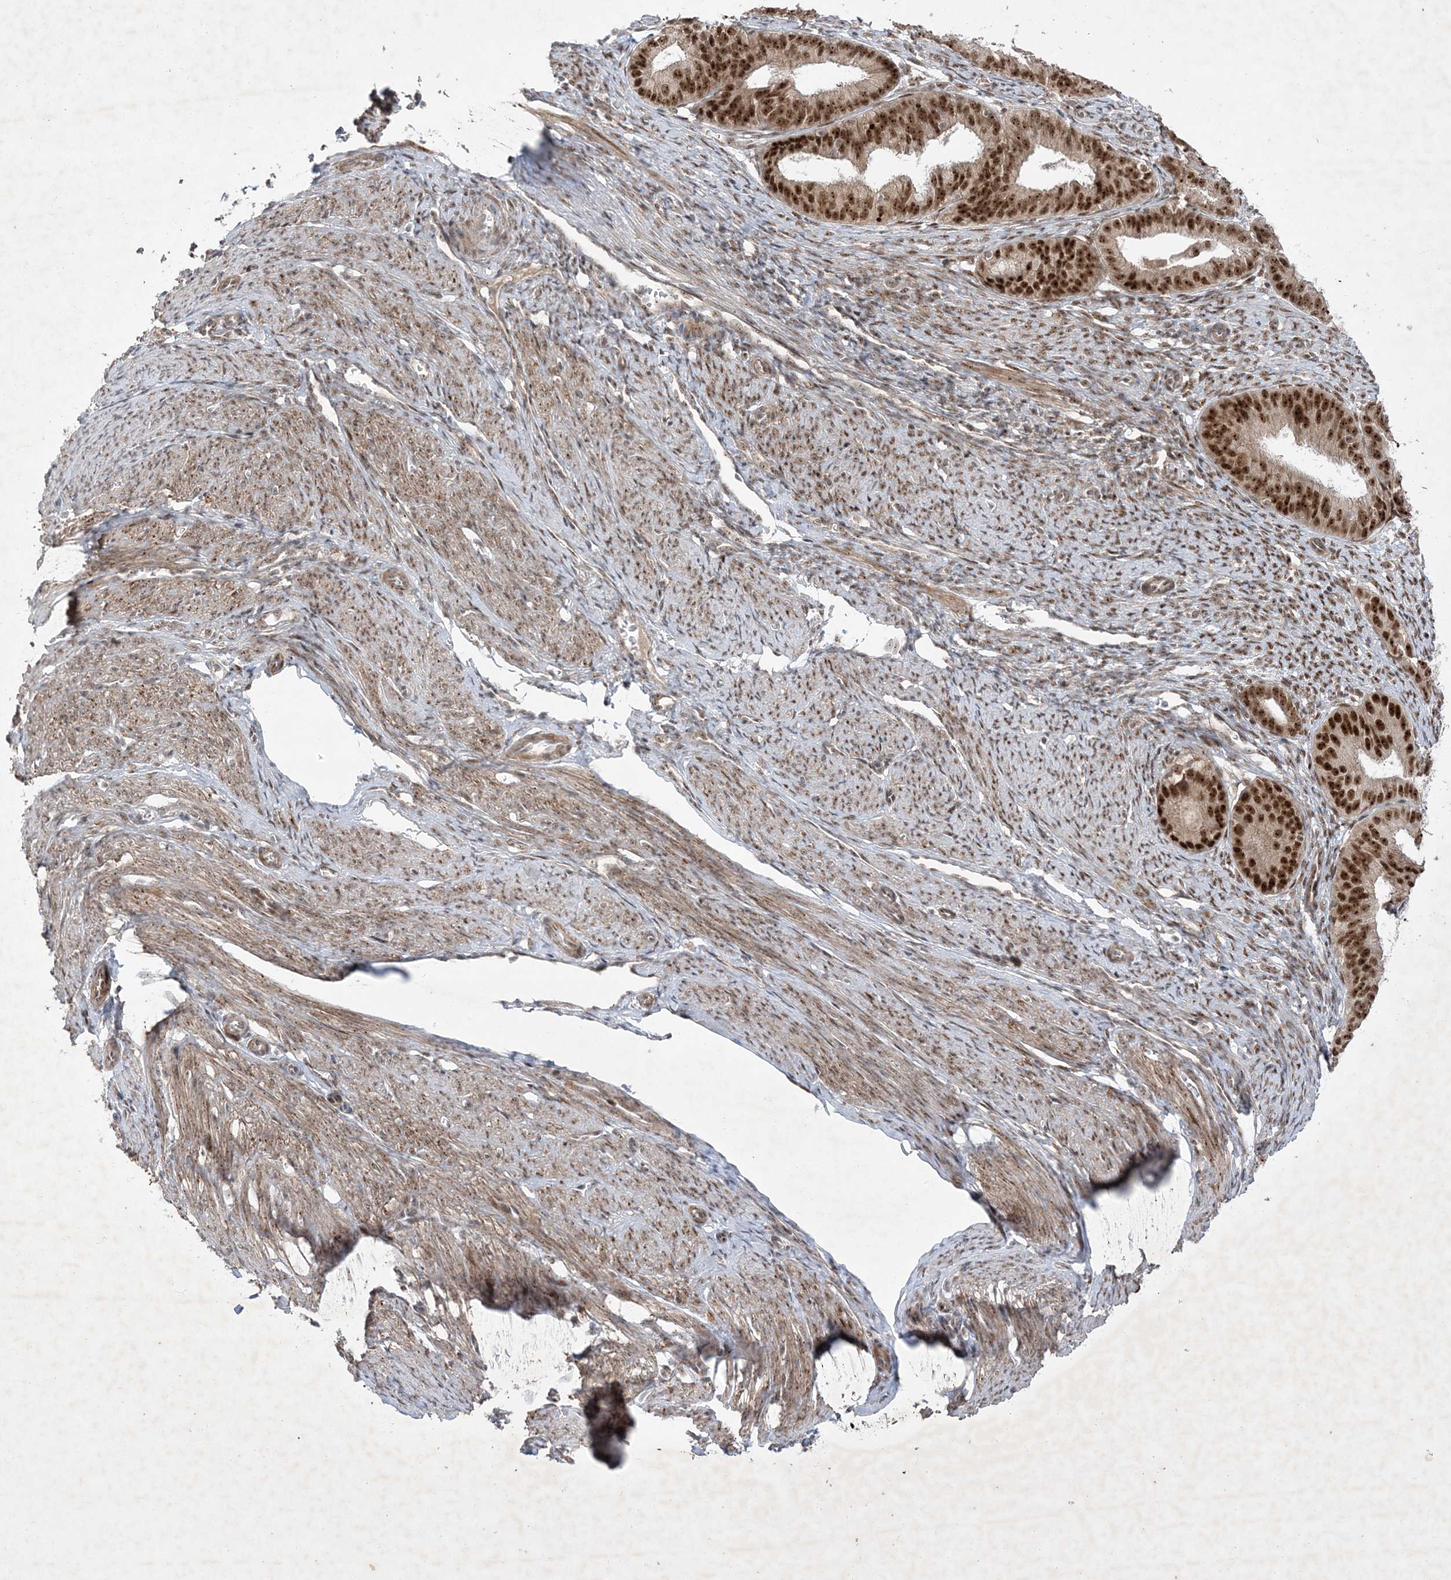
{"staining": {"intensity": "strong", "quantity": ">75%", "location": "nuclear"}, "tissue": "endometrial cancer", "cell_type": "Tumor cells", "image_type": "cancer", "snomed": [{"axis": "morphology", "description": "Adenocarcinoma, NOS"}, {"axis": "topography", "description": "Endometrium"}], "caption": "A high amount of strong nuclear expression is present in approximately >75% of tumor cells in adenocarcinoma (endometrial) tissue.", "gene": "NPM3", "patient": {"sex": "female", "age": 51}}